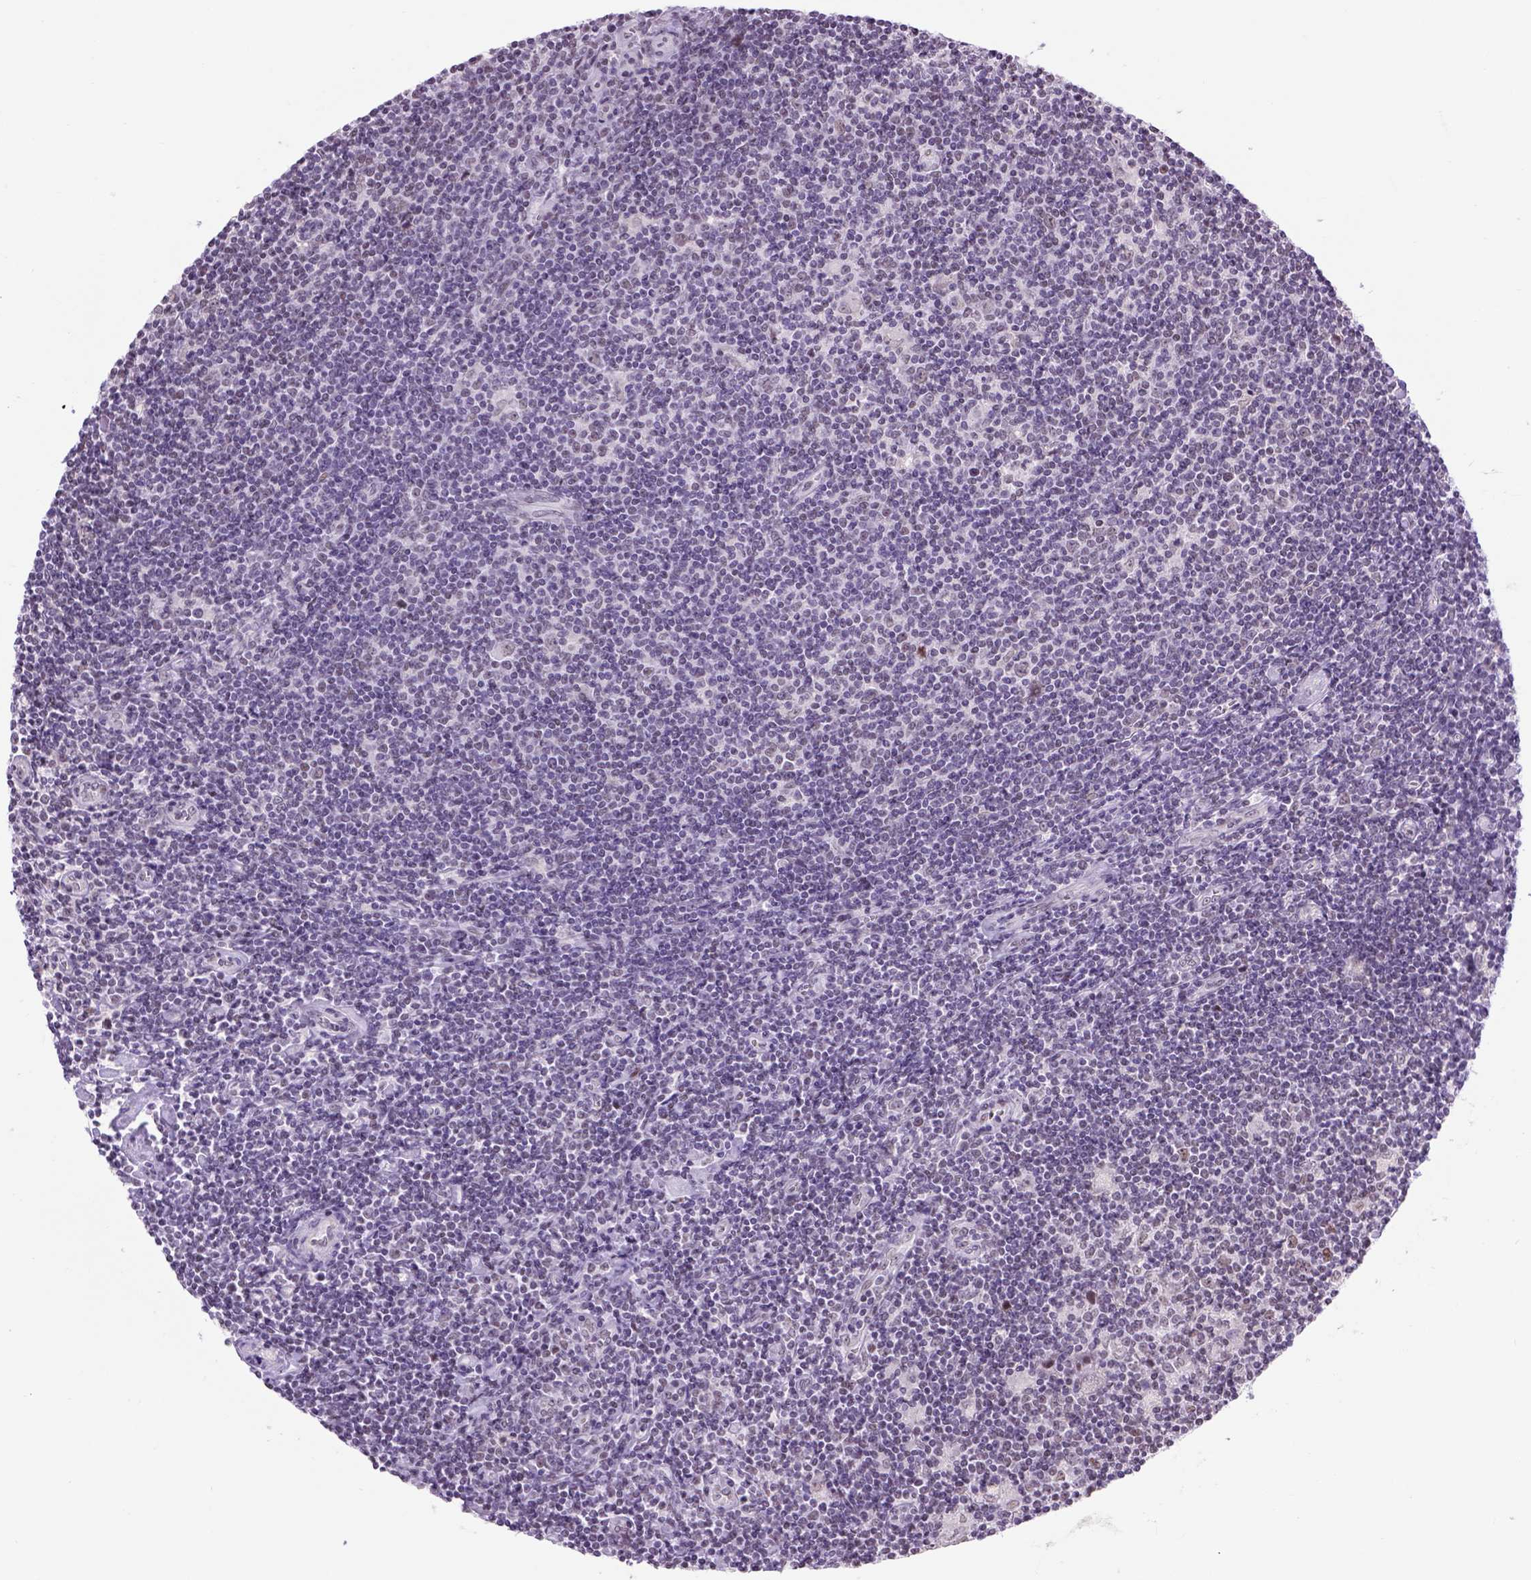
{"staining": {"intensity": "negative", "quantity": "none", "location": "none"}, "tissue": "lymphoma", "cell_type": "Tumor cells", "image_type": "cancer", "snomed": [{"axis": "morphology", "description": "Hodgkin's disease, NOS"}, {"axis": "topography", "description": "Lymph node"}], "caption": "DAB (3,3'-diaminobenzidine) immunohistochemical staining of human lymphoma displays no significant staining in tumor cells. Brightfield microscopy of immunohistochemistry (IHC) stained with DAB (3,3'-diaminobenzidine) (brown) and hematoxylin (blue), captured at high magnification.", "gene": "TBPL1", "patient": {"sex": "male", "age": 40}}